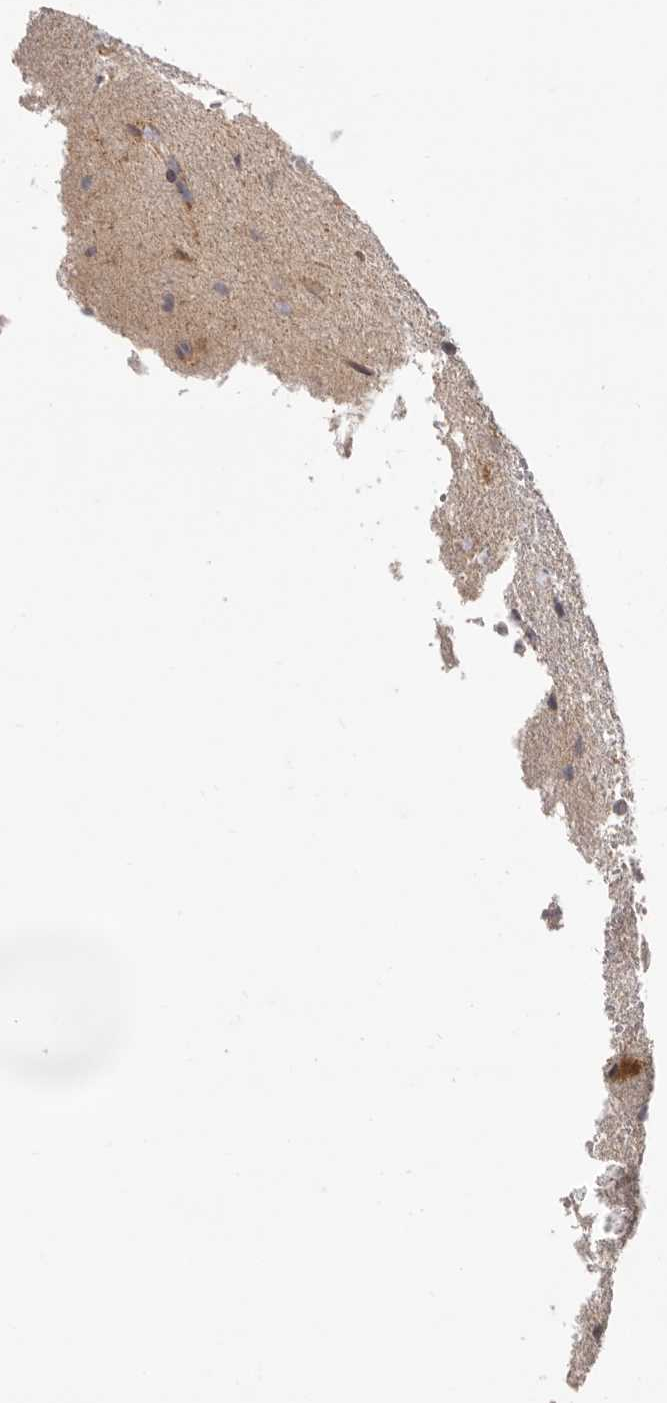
{"staining": {"intensity": "negative", "quantity": "none", "location": "none"}, "tissue": "glioma", "cell_type": "Tumor cells", "image_type": "cancer", "snomed": [{"axis": "morphology", "description": "Glioma, malignant, High grade"}, {"axis": "topography", "description": "Brain"}], "caption": "Protein analysis of glioma reveals no significant staining in tumor cells.", "gene": "TOR3A", "patient": {"sex": "male", "age": 72}}